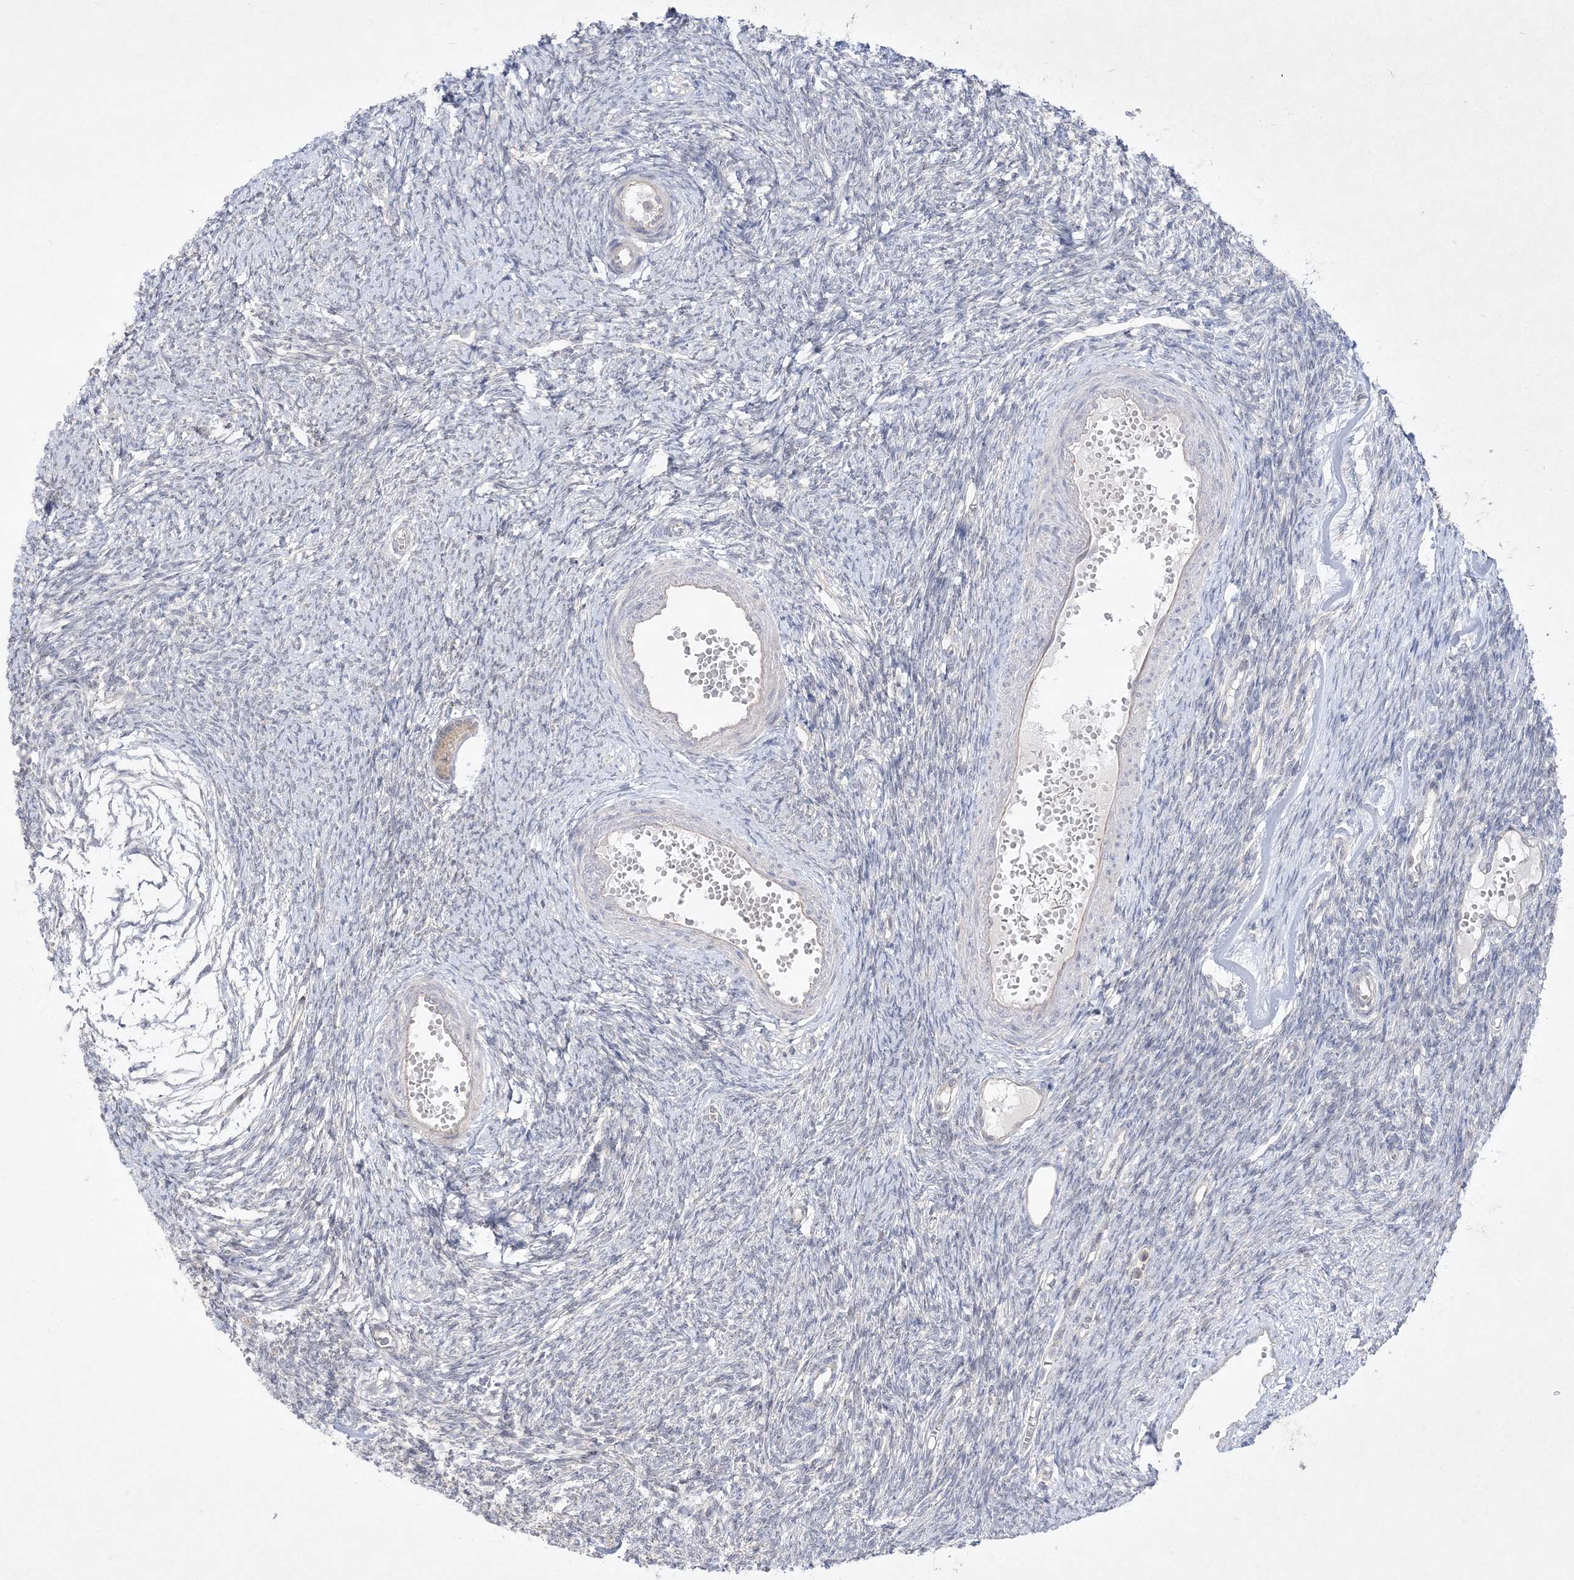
{"staining": {"intensity": "negative", "quantity": "none", "location": "none"}, "tissue": "ovary", "cell_type": "Ovarian stroma cells", "image_type": "normal", "snomed": [{"axis": "morphology", "description": "Normal tissue, NOS"}, {"axis": "morphology", "description": "Cyst, NOS"}, {"axis": "topography", "description": "Ovary"}], "caption": "Ovarian stroma cells show no significant positivity in normal ovary. (Brightfield microscopy of DAB (3,3'-diaminobenzidine) immunohistochemistry (IHC) at high magnification).", "gene": "CLNK", "patient": {"sex": "female", "age": 33}}